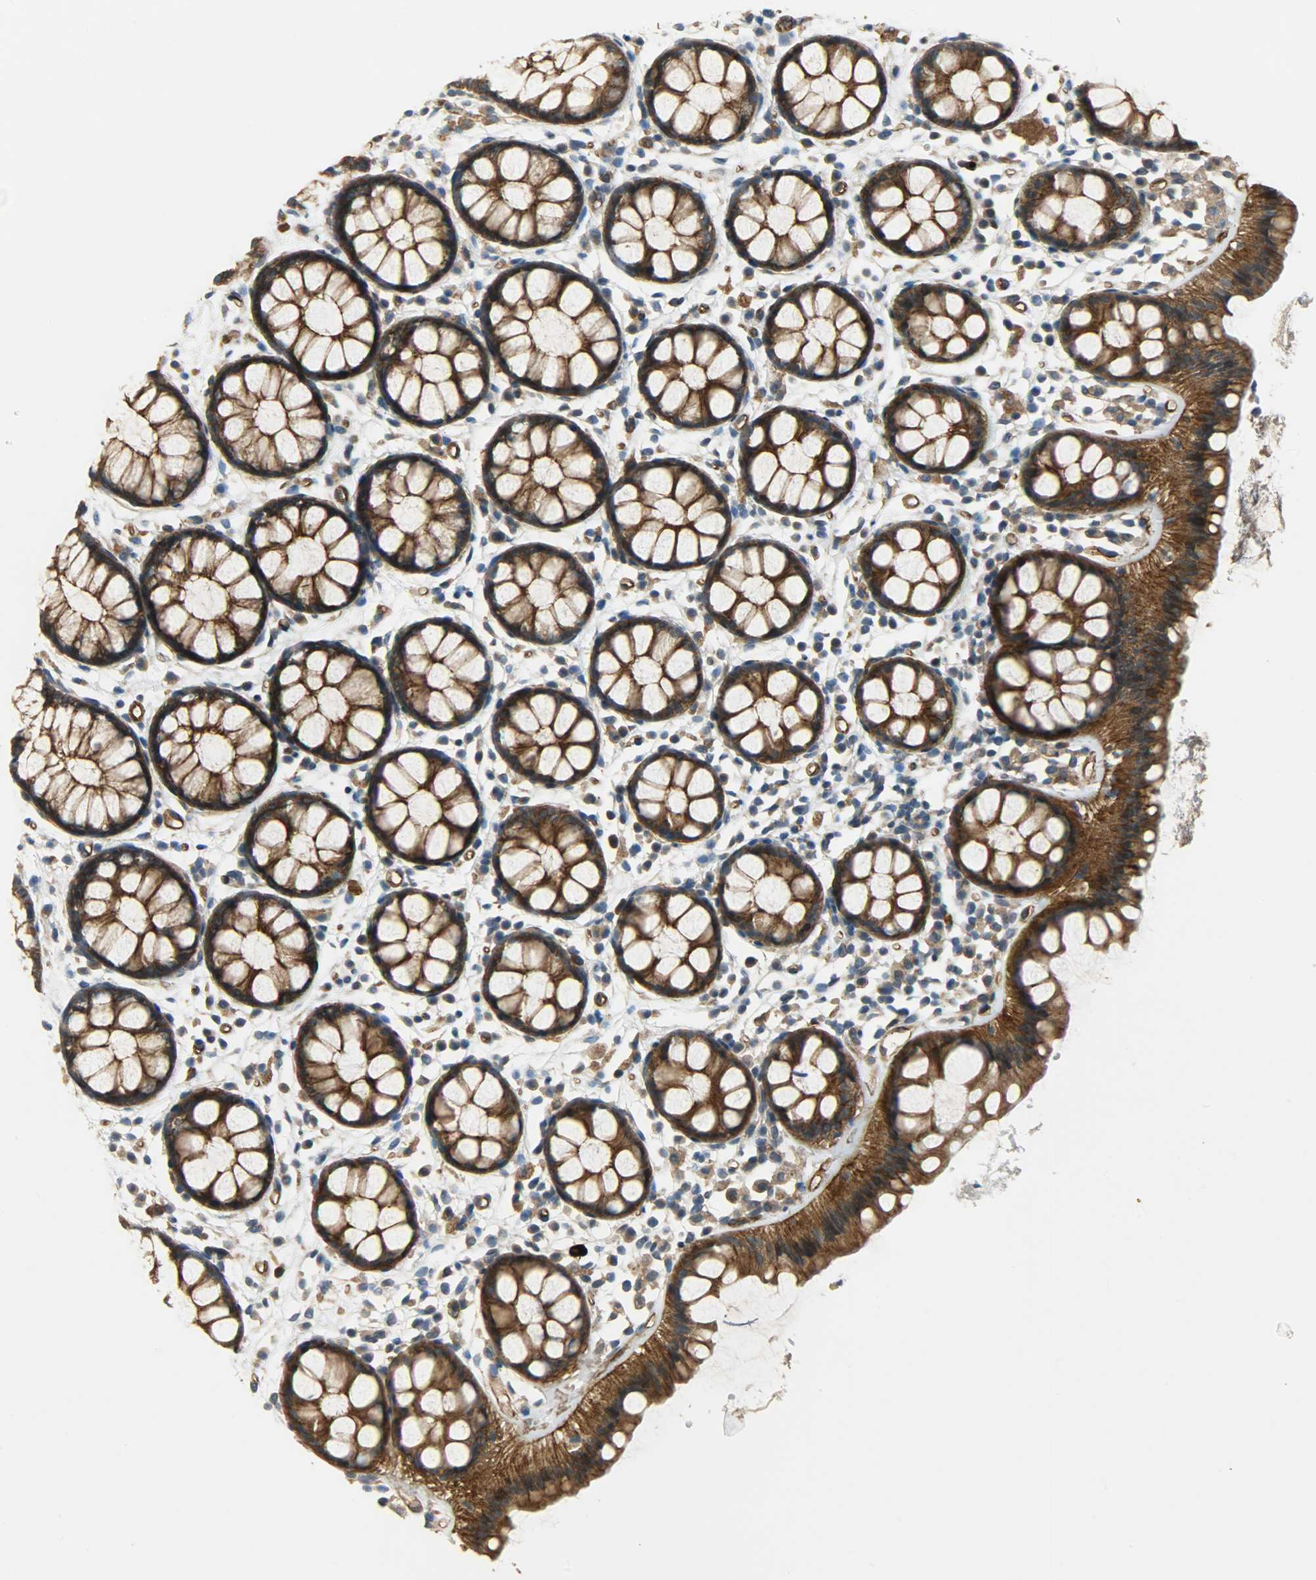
{"staining": {"intensity": "strong", "quantity": ">75%", "location": "cytoplasmic/membranous"}, "tissue": "rectum", "cell_type": "Glandular cells", "image_type": "normal", "snomed": [{"axis": "morphology", "description": "Normal tissue, NOS"}, {"axis": "topography", "description": "Rectum"}], "caption": "Immunohistochemistry photomicrograph of normal rectum stained for a protein (brown), which exhibits high levels of strong cytoplasmic/membranous expression in about >75% of glandular cells.", "gene": "KIAA1217", "patient": {"sex": "female", "age": 66}}